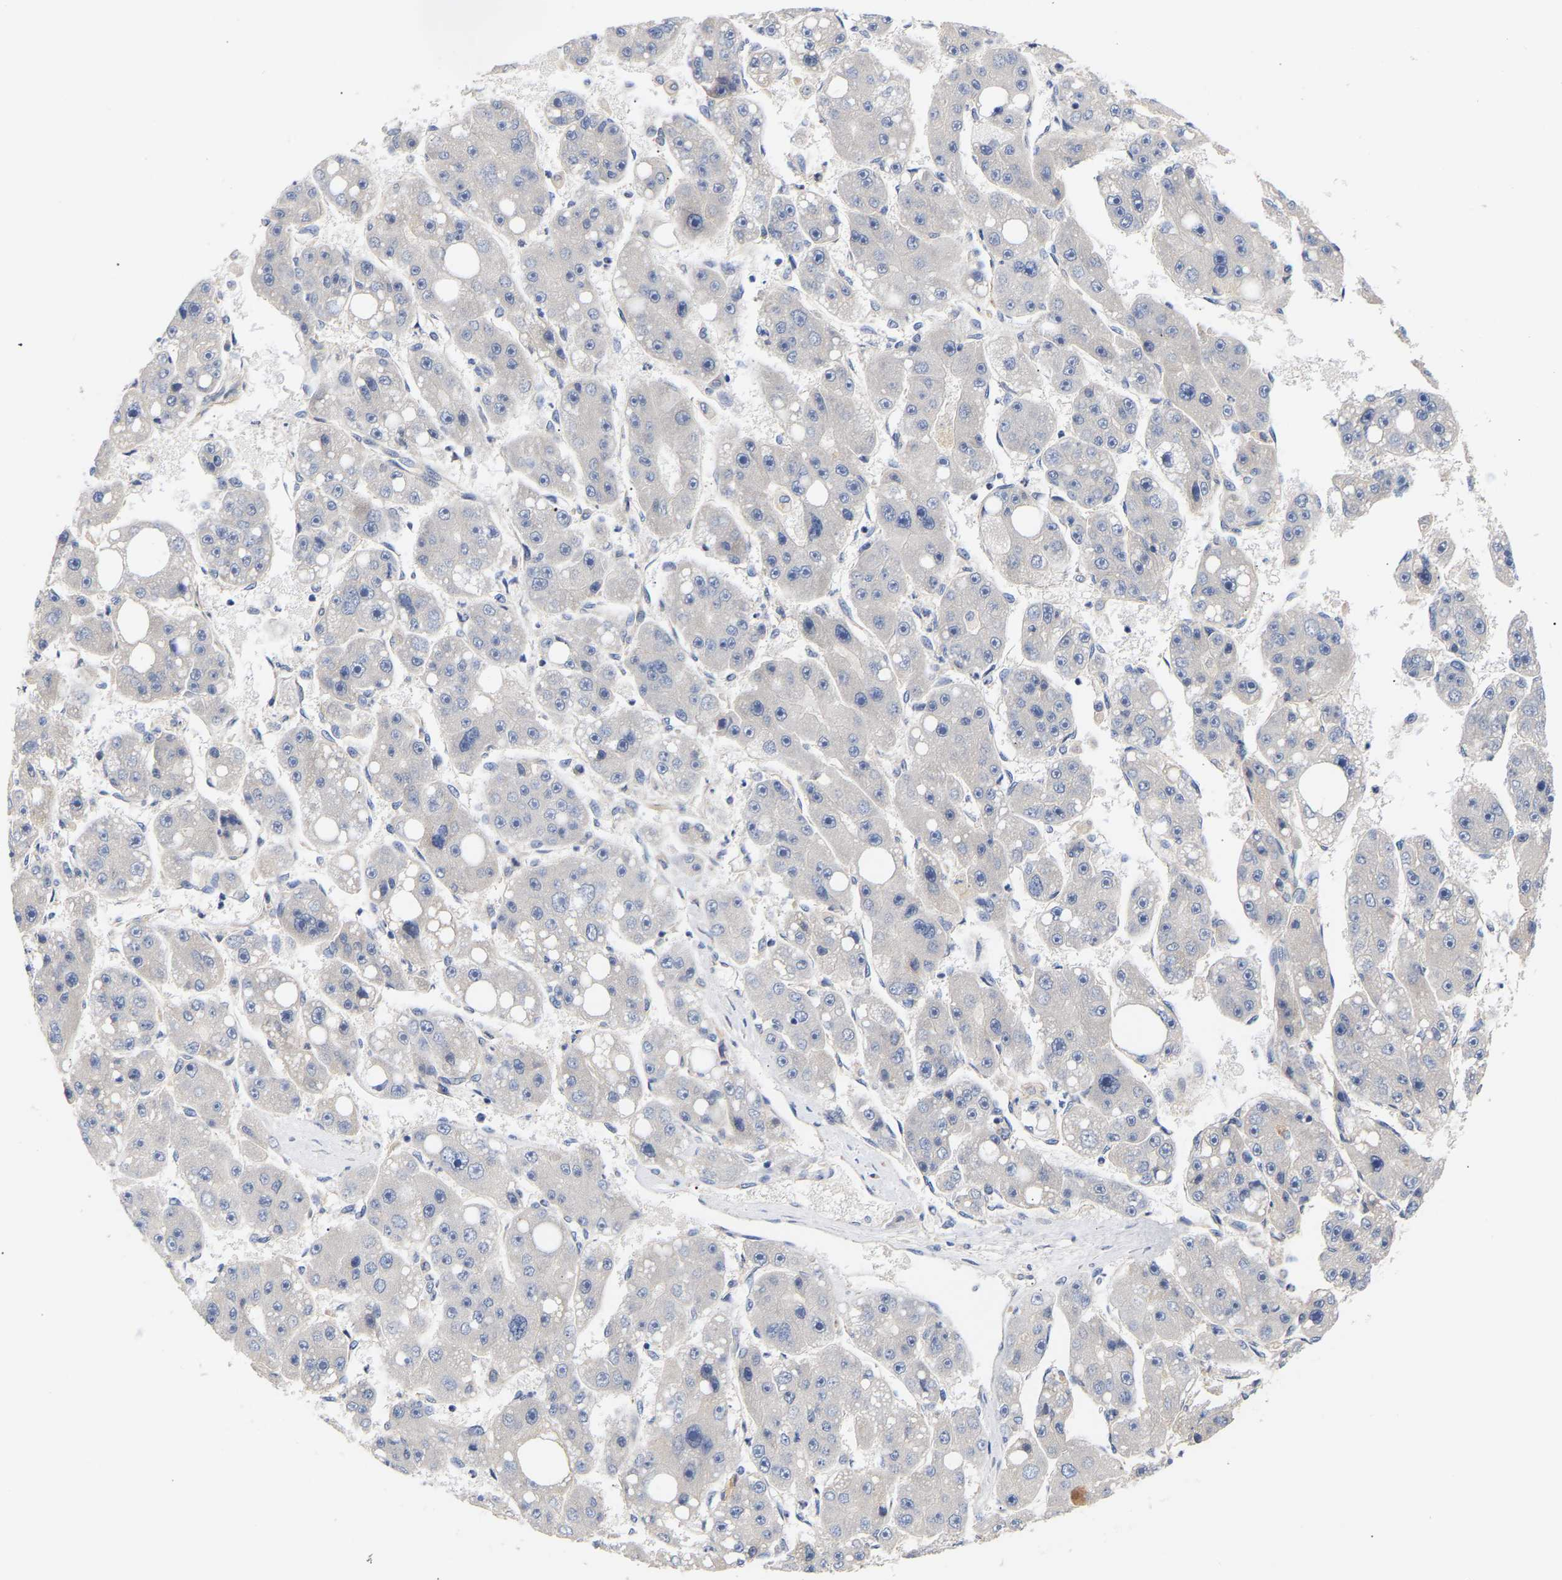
{"staining": {"intensity": "negative", "quantity": "none", "location": "none"}, "tissue": "liver cancer", "cell_type": "Tumor cells", "image_type": "cancer", "snomed": [{"axis": "morphology", "description": "Carcinoma, Hepatocellular, NOS"}, {"axis": "topography", "description": "Liver"}], "caption": "An image of hepatocellular carcinoma (liver) stained for a protein exhibits no brown staining in tumor cells.", "gene": "KASH5", "patient": {"sex": "female", "age": 61}}